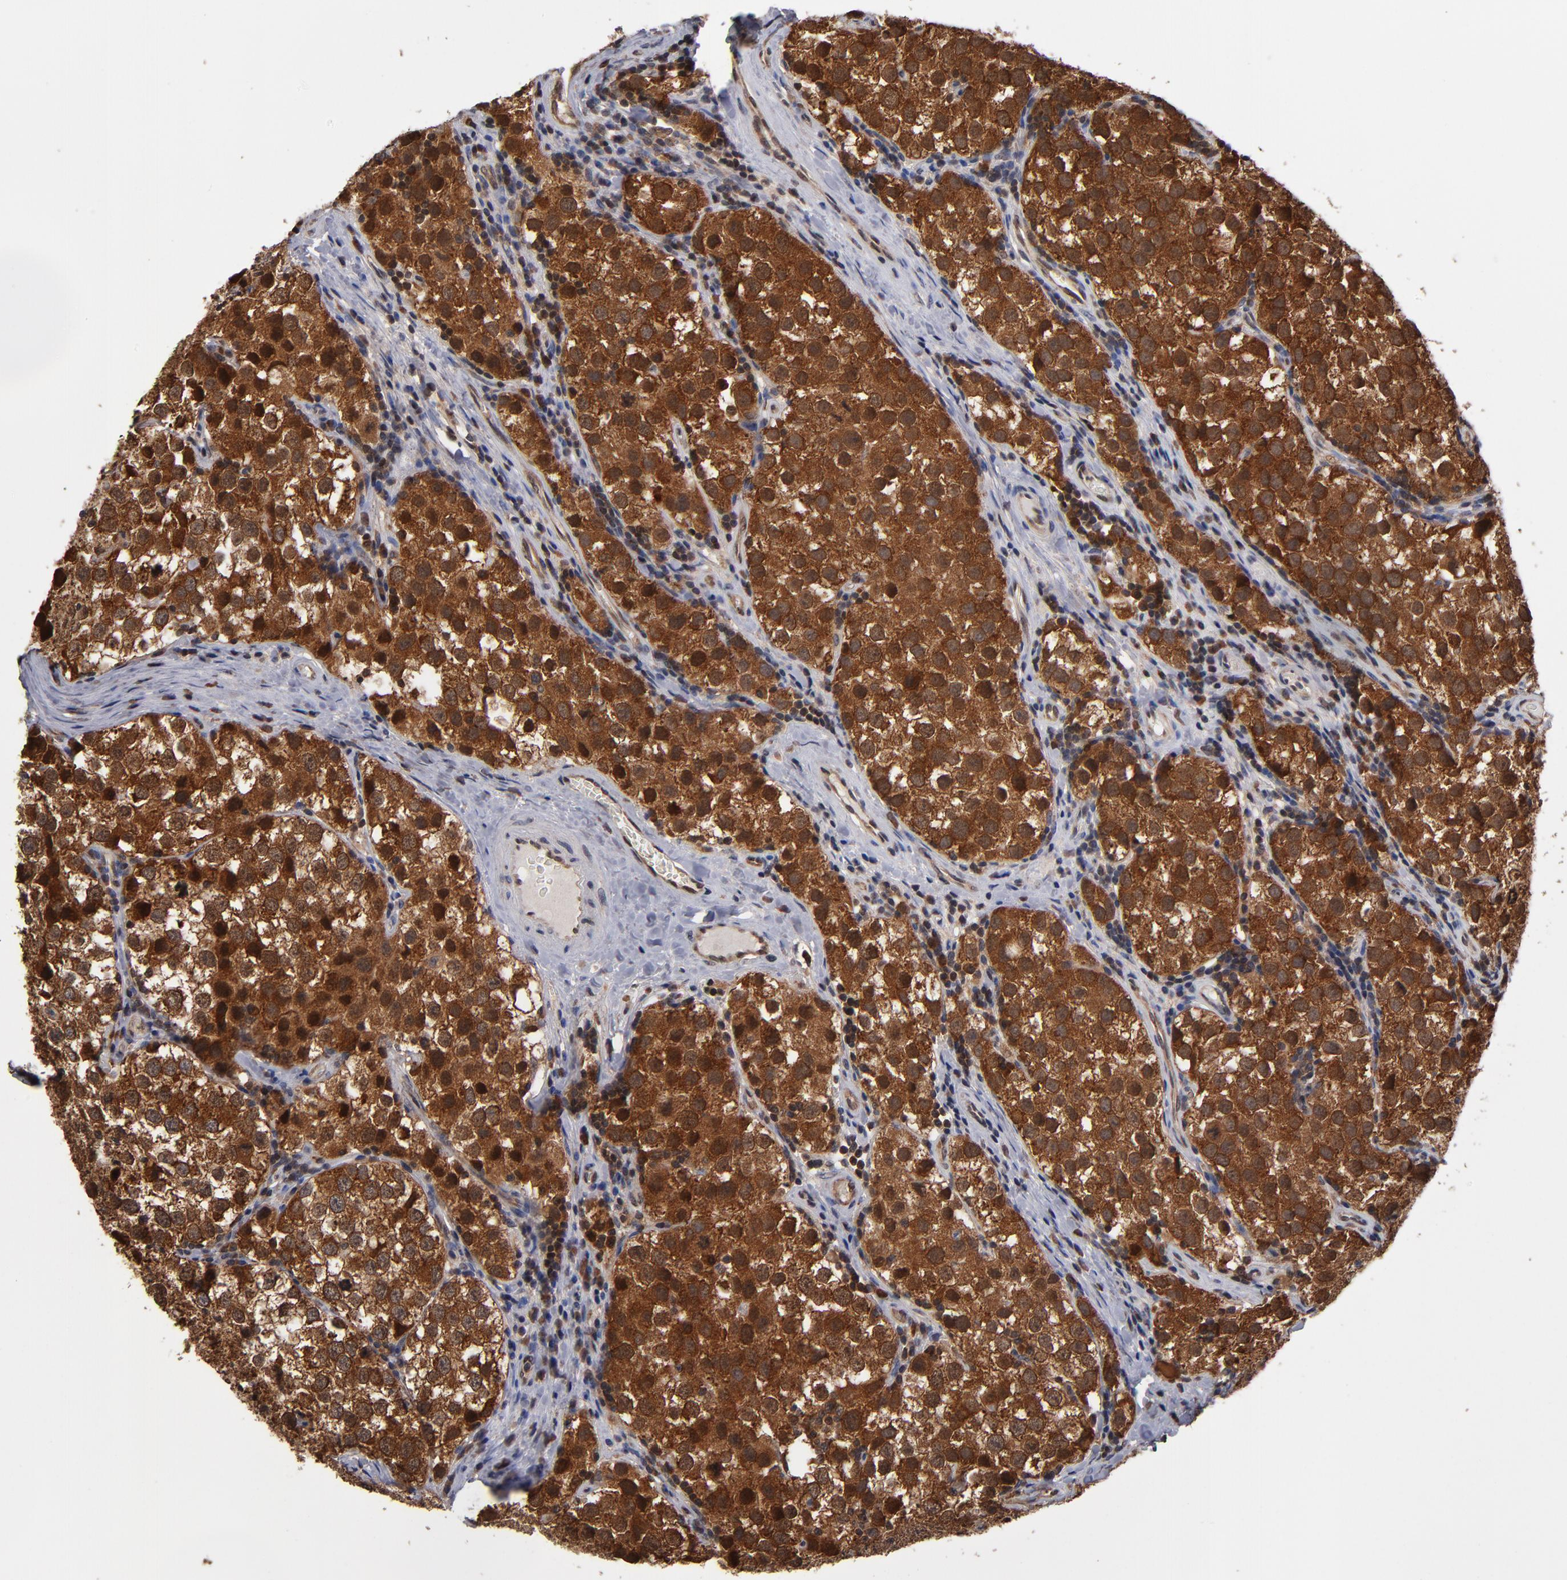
{"staining": {"intensity": "strong", "quantity": ">75%", "location": "cytoplasmic/membranous"}, "tissue": "testis cancer", "cell_type": "Tumor cells", "image_type": "cancer", "snomed": [{"axis": "morphology", "description": "Seminoma, NOS"}, {"axis": "topography", "description": "Testis"}], "caption": "Testis cancer was stained to show a protein in brown. There is high levels of strong cytoplasmic/membranous positivity in approximately >75% of tumor cells.", "gene": "ALG13", "patient": {"sex": "male", "age": 39}}